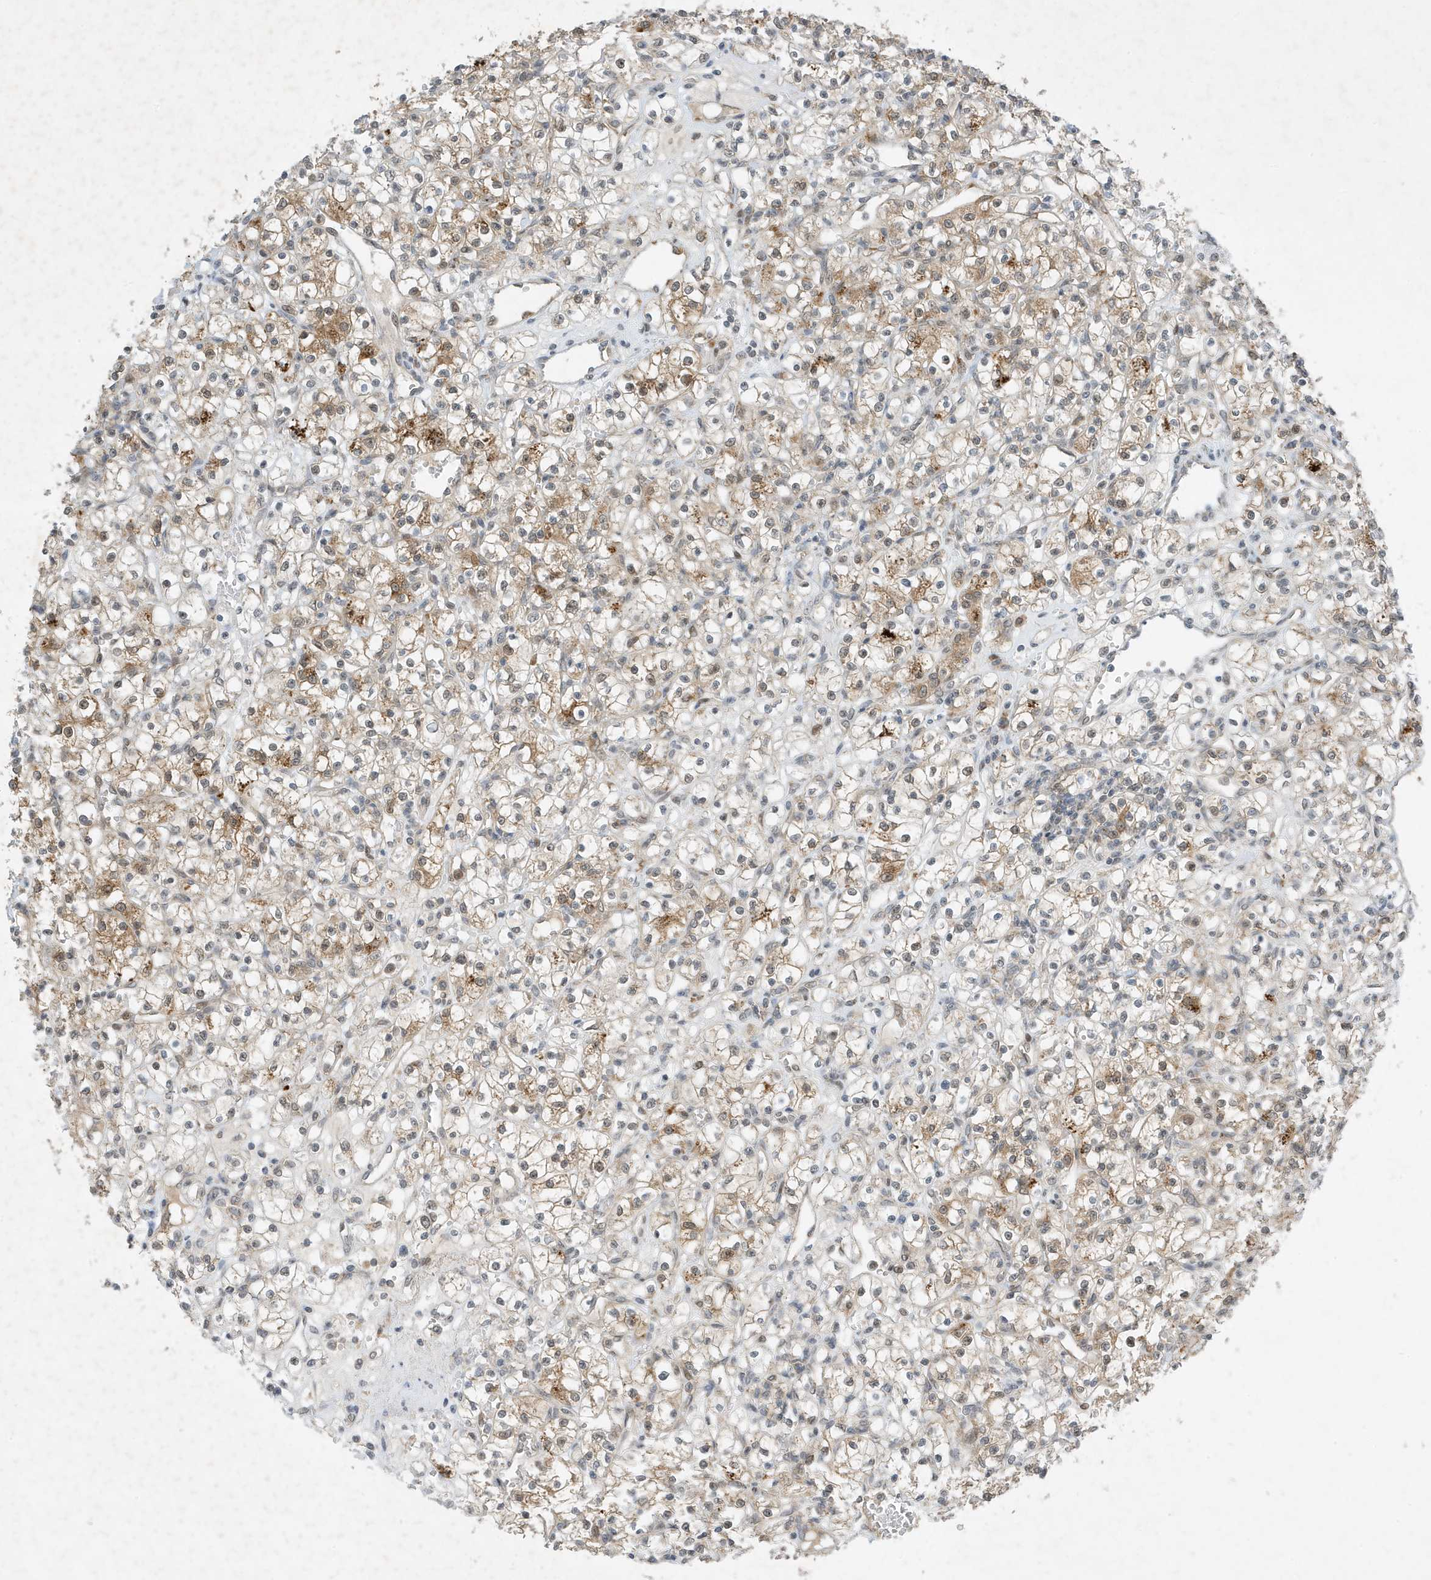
{"staining": {"intensity": "moderate", "quantity": "25%-75%", "location": "cytoplasmic/membranous"}, "tissue": "renal cancer", "cell_type": "Tumor cells", "image_type": "cancer", "snomed": [{"axis": "morphology", "description": "Adenocarcinoma, NOS"}, {"axis": "topography", "description": "Kidney"}], "caption": "About 25%-75% of tumor cells in human renal adenocarcinoma demonstrate moderate cytoplasmic/membranous protein expression as visualized by brown immunohistochemical staining.", "gene": "MAST3", "patient": {"sex": "female", "age": 59}}